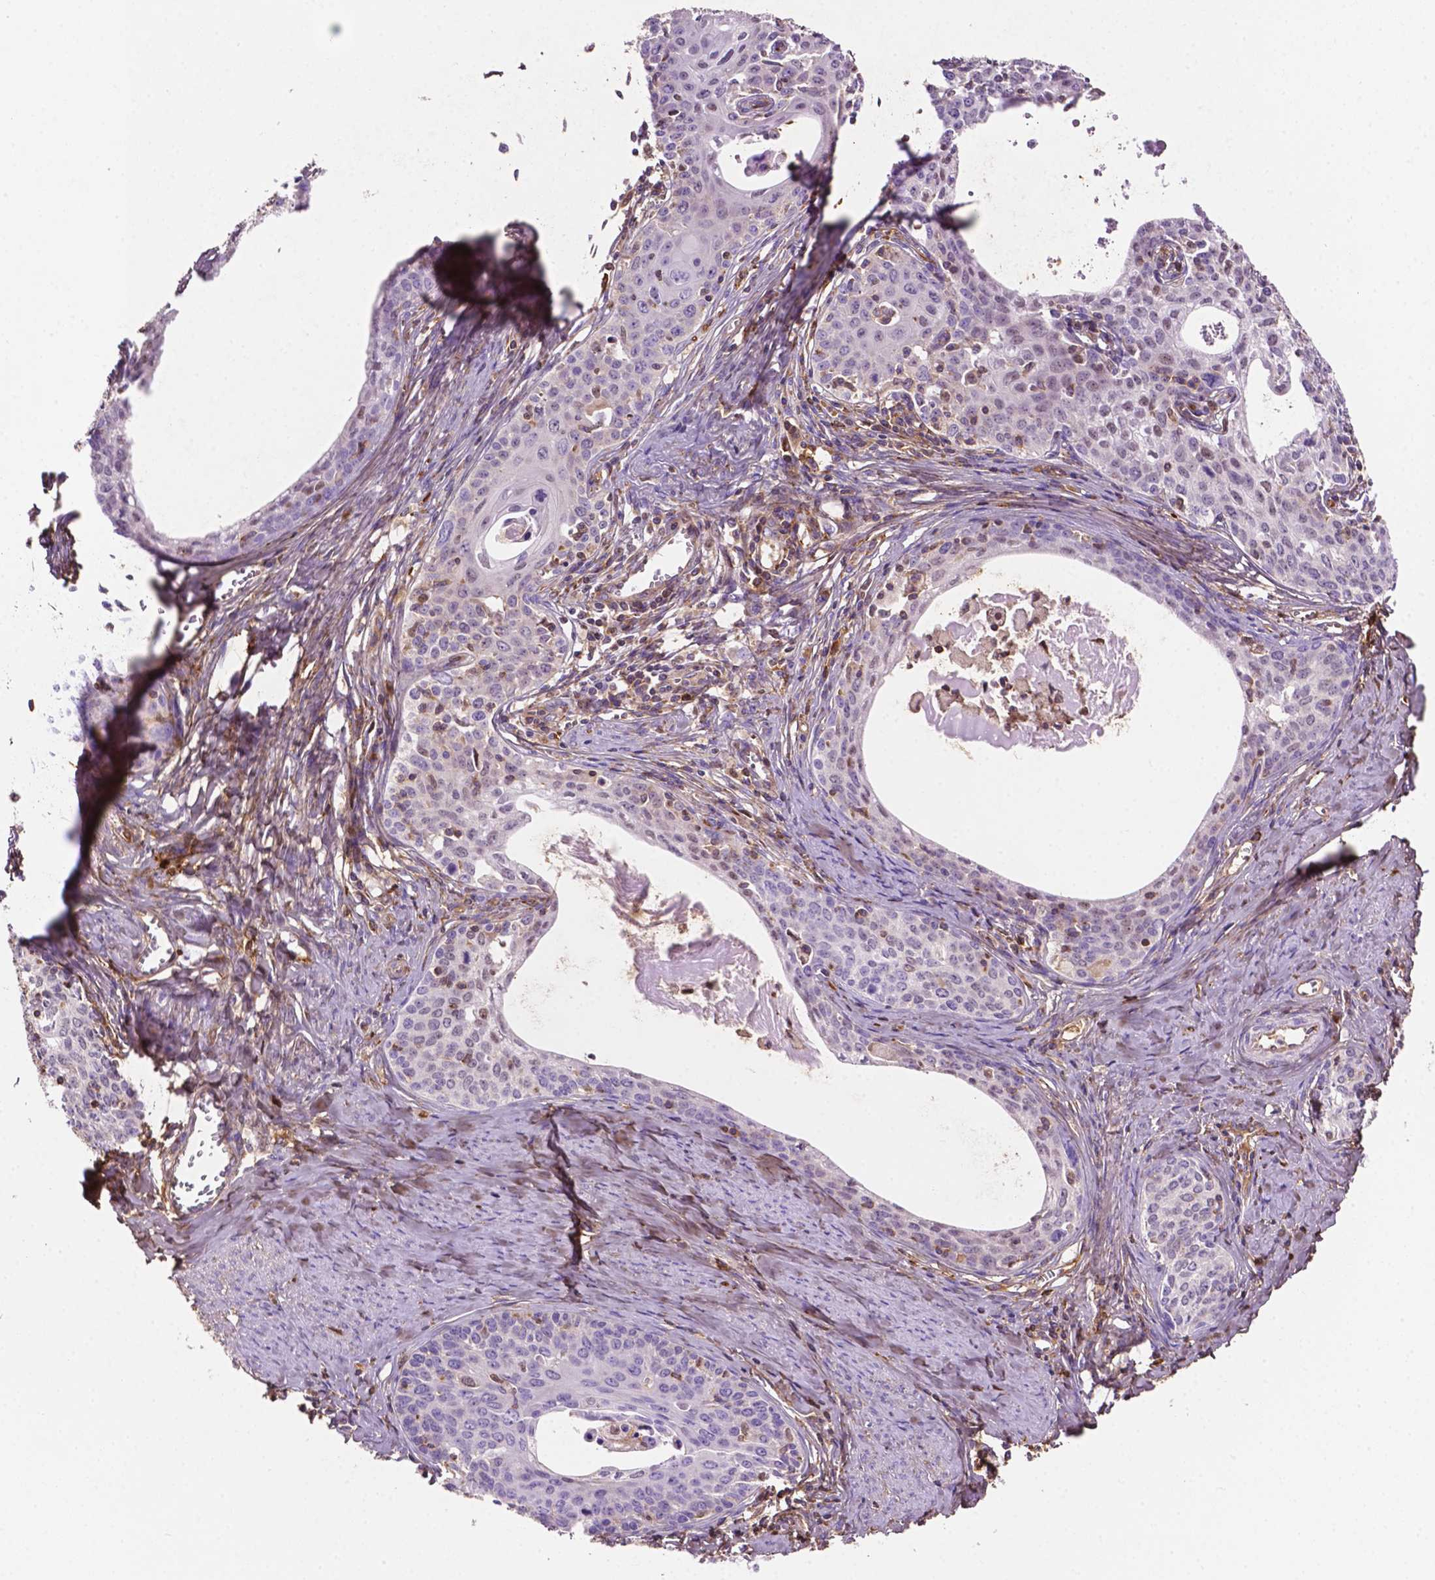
{"staining": {"intensity": "negative", "quantity": "none", "location": "none"}, "tissue": "cervical cancer", "cell_type": "Tumor cells", "image_type": "cancer", "snomed": [{"axis": "morphology", "description": "Squamous cell carcinoma, NOS"}, {"axis": "morphology", "description": "Adenocarcinoma, NOS"}, {"axis": "topography", "description": "Cervix"}], "caption": "This image is of adenocarcinoma (cervical) stained with IHC to label a protein in brown with the nuclei are counter-stained blue. There is no expression in tumor cells.", "gene": "DCN", "patient": {"sex": "female", "age": 52}}